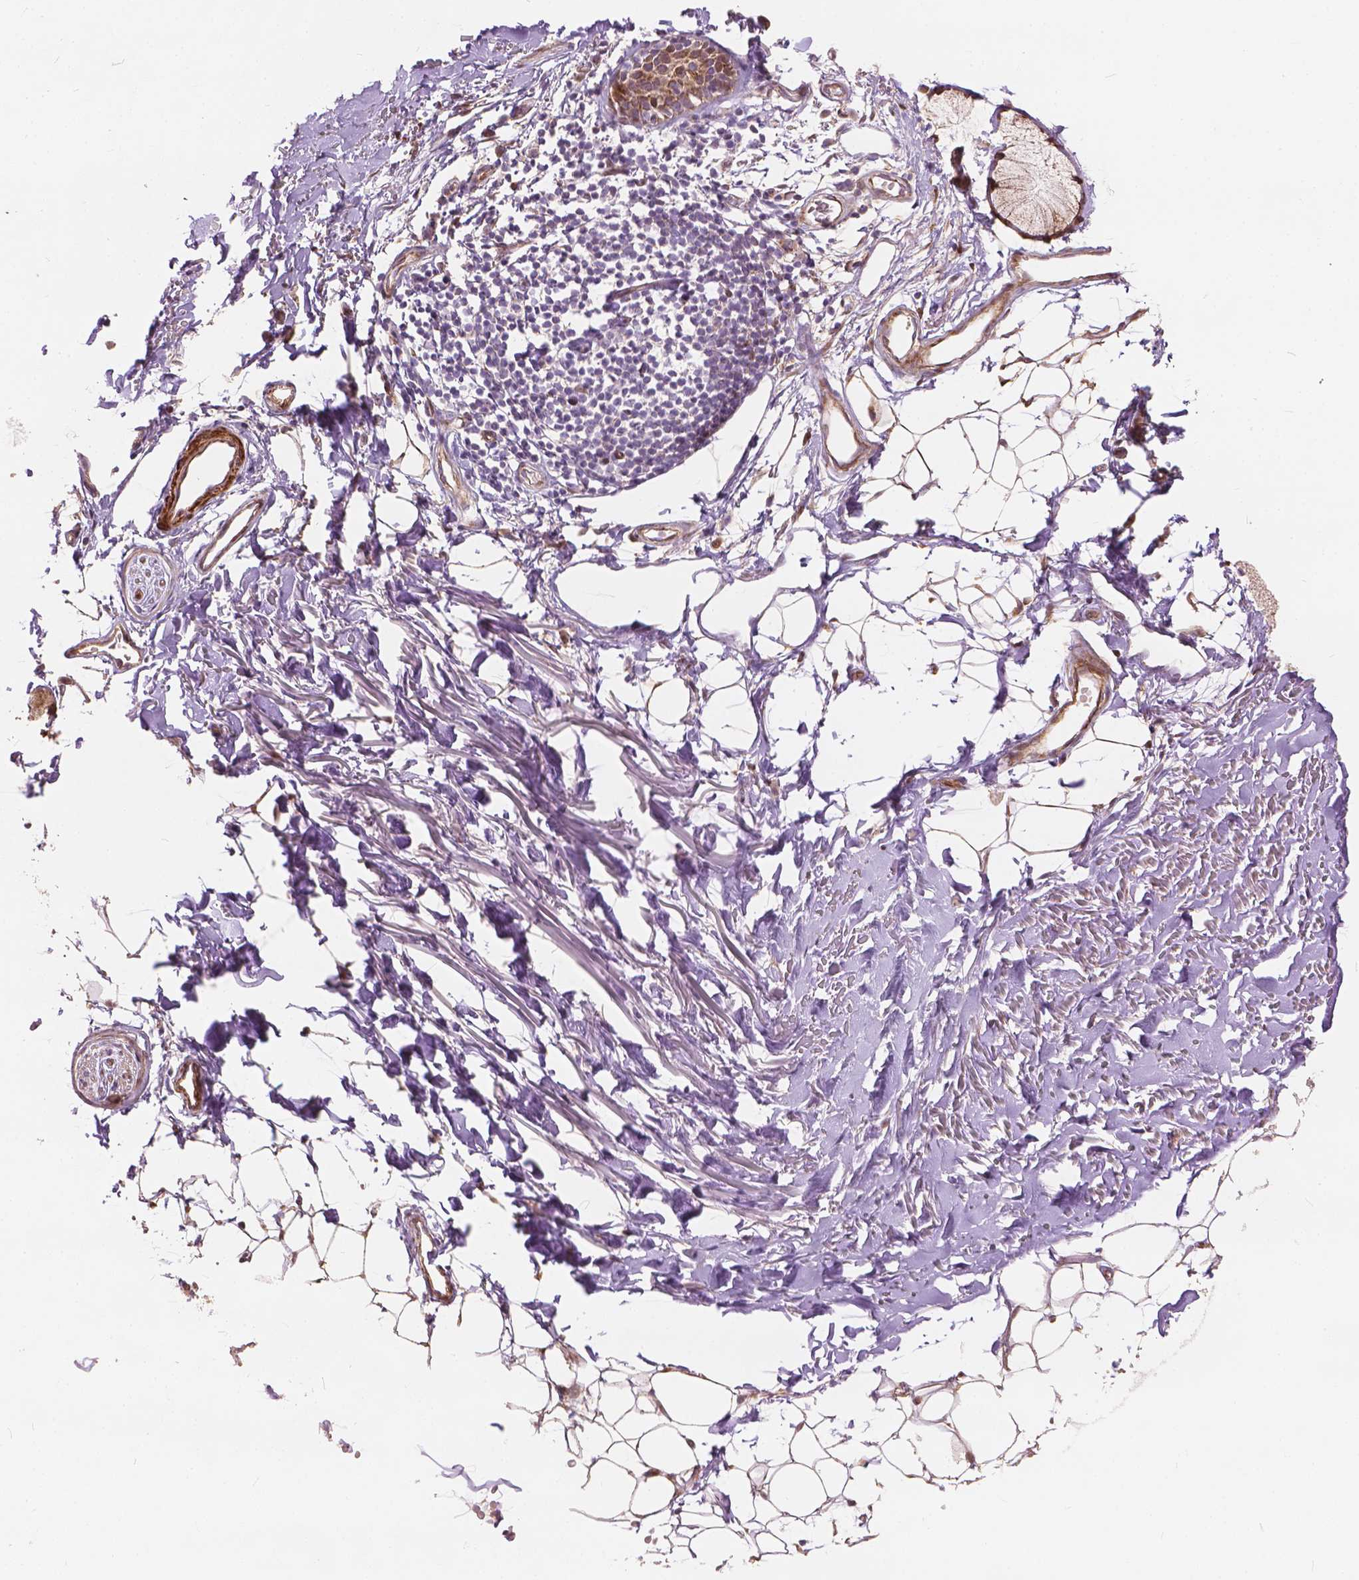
{"staining": {"intensity": "negative", "quantity": "none", "location": "none"}, "tissue": "adipose tissue", "cell_type": "Adipocytes", "image_type": "normal", "snomed": [{"axis": "morphology", "description": "Normal tissue, NOS"}, {"axis": "topography", "description": "Cartilage tissue"}, {"axis": "topography", "description": "Bronchus"}], "caption": "The immunohistochemistry image has no significant positivity in adipocytes of adipose tissue.", "gene": "MORN1", "patient": {"sex": "female", "age": 79}}